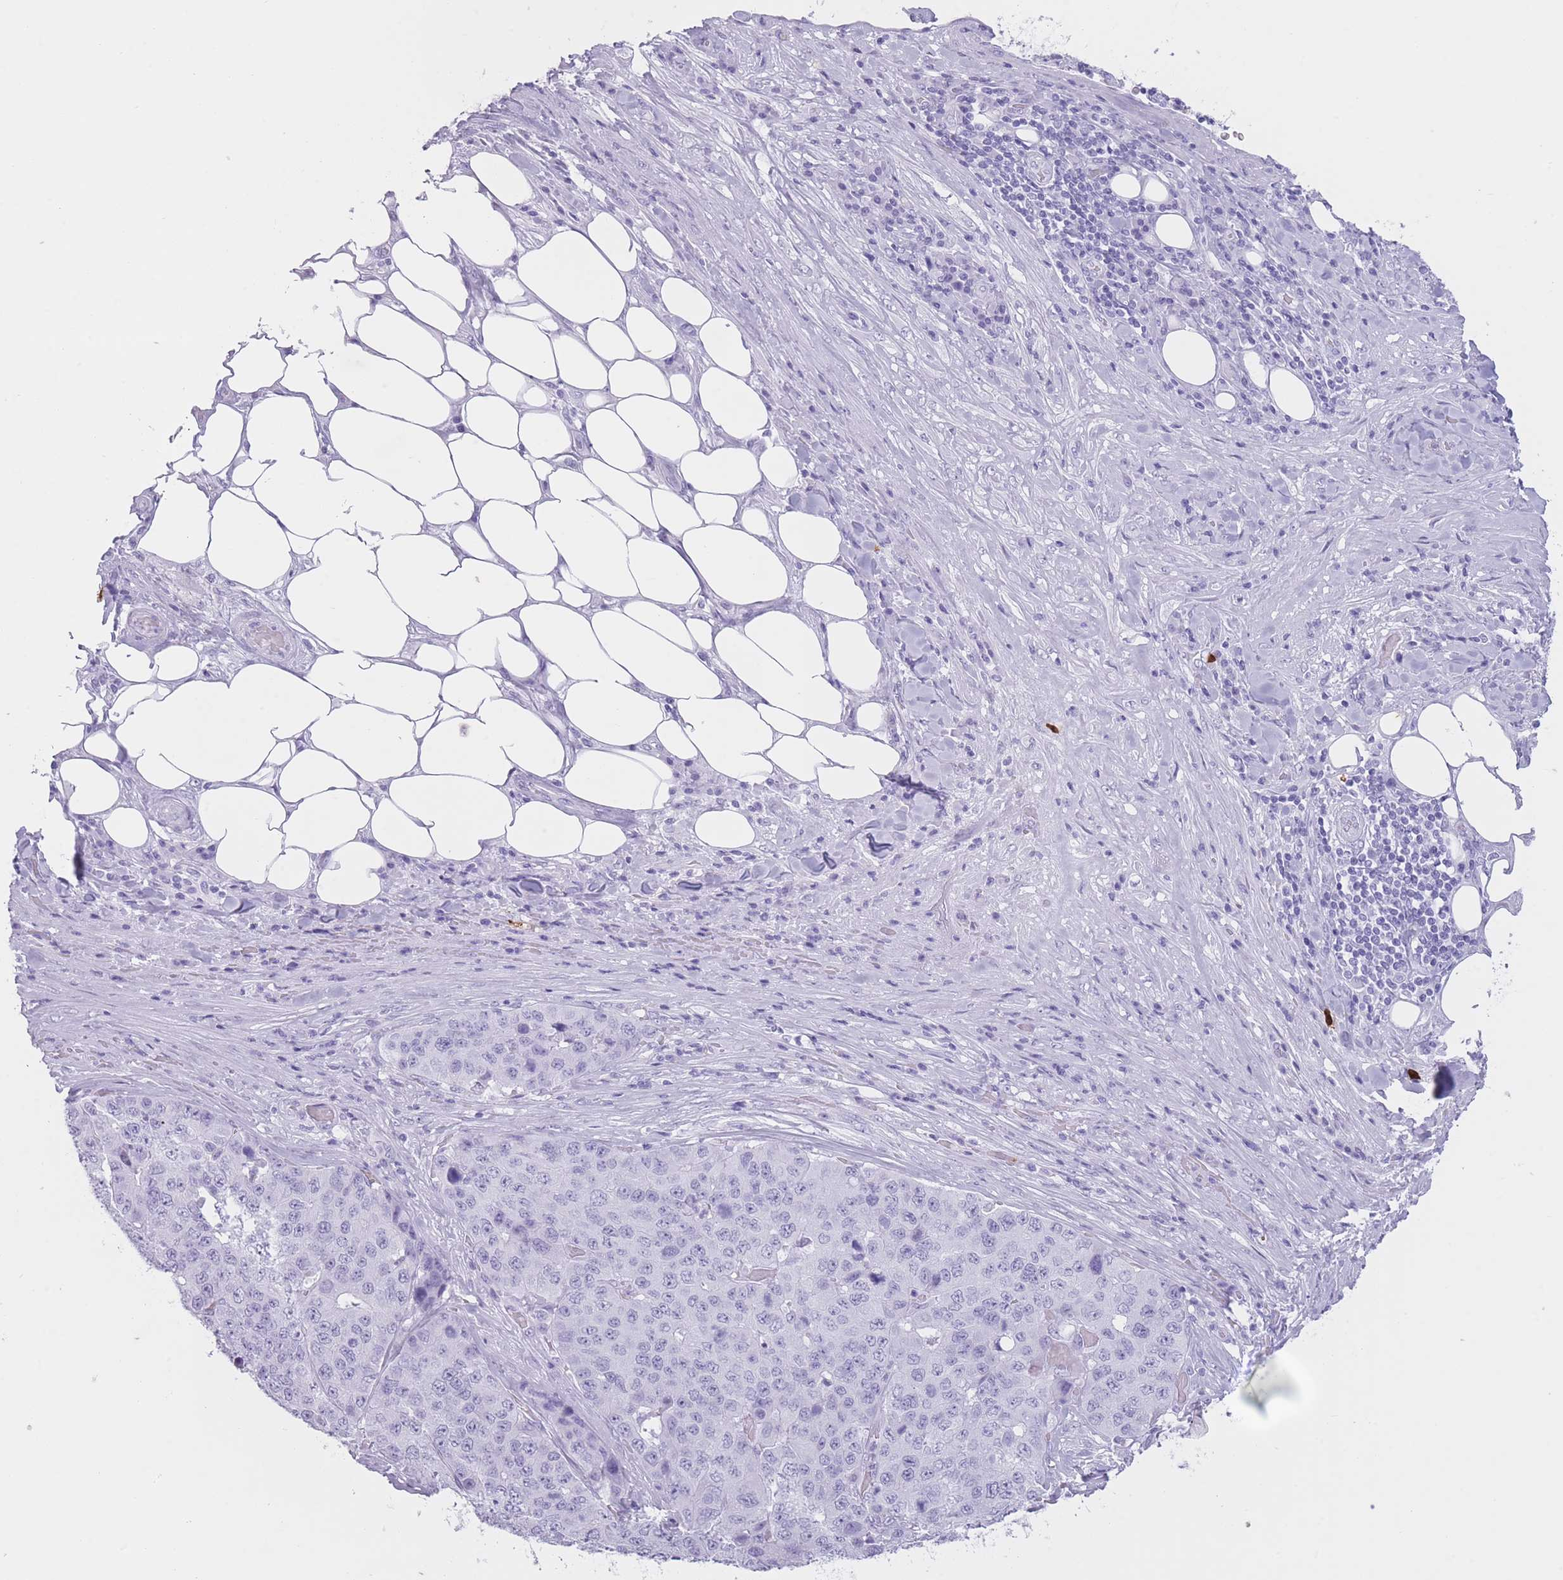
{"staining": {"intensity": "negative", "quantity": "none", "location": "none"}, "tissue": "stomach cancer", "cell_type": "Tumor cells", "image_type": "cancer", "snomed": [{"axis": "morphology", "description": "Adenocarcinoma, NOS"}, {"axis": "topography", "description": "Stomach"}], "caption": "IHC of stomach adenocarcinoma reveals no expression in tumor cells.", "gene": "OR4F21", "patient": {"sex": "male", "age": 71}}